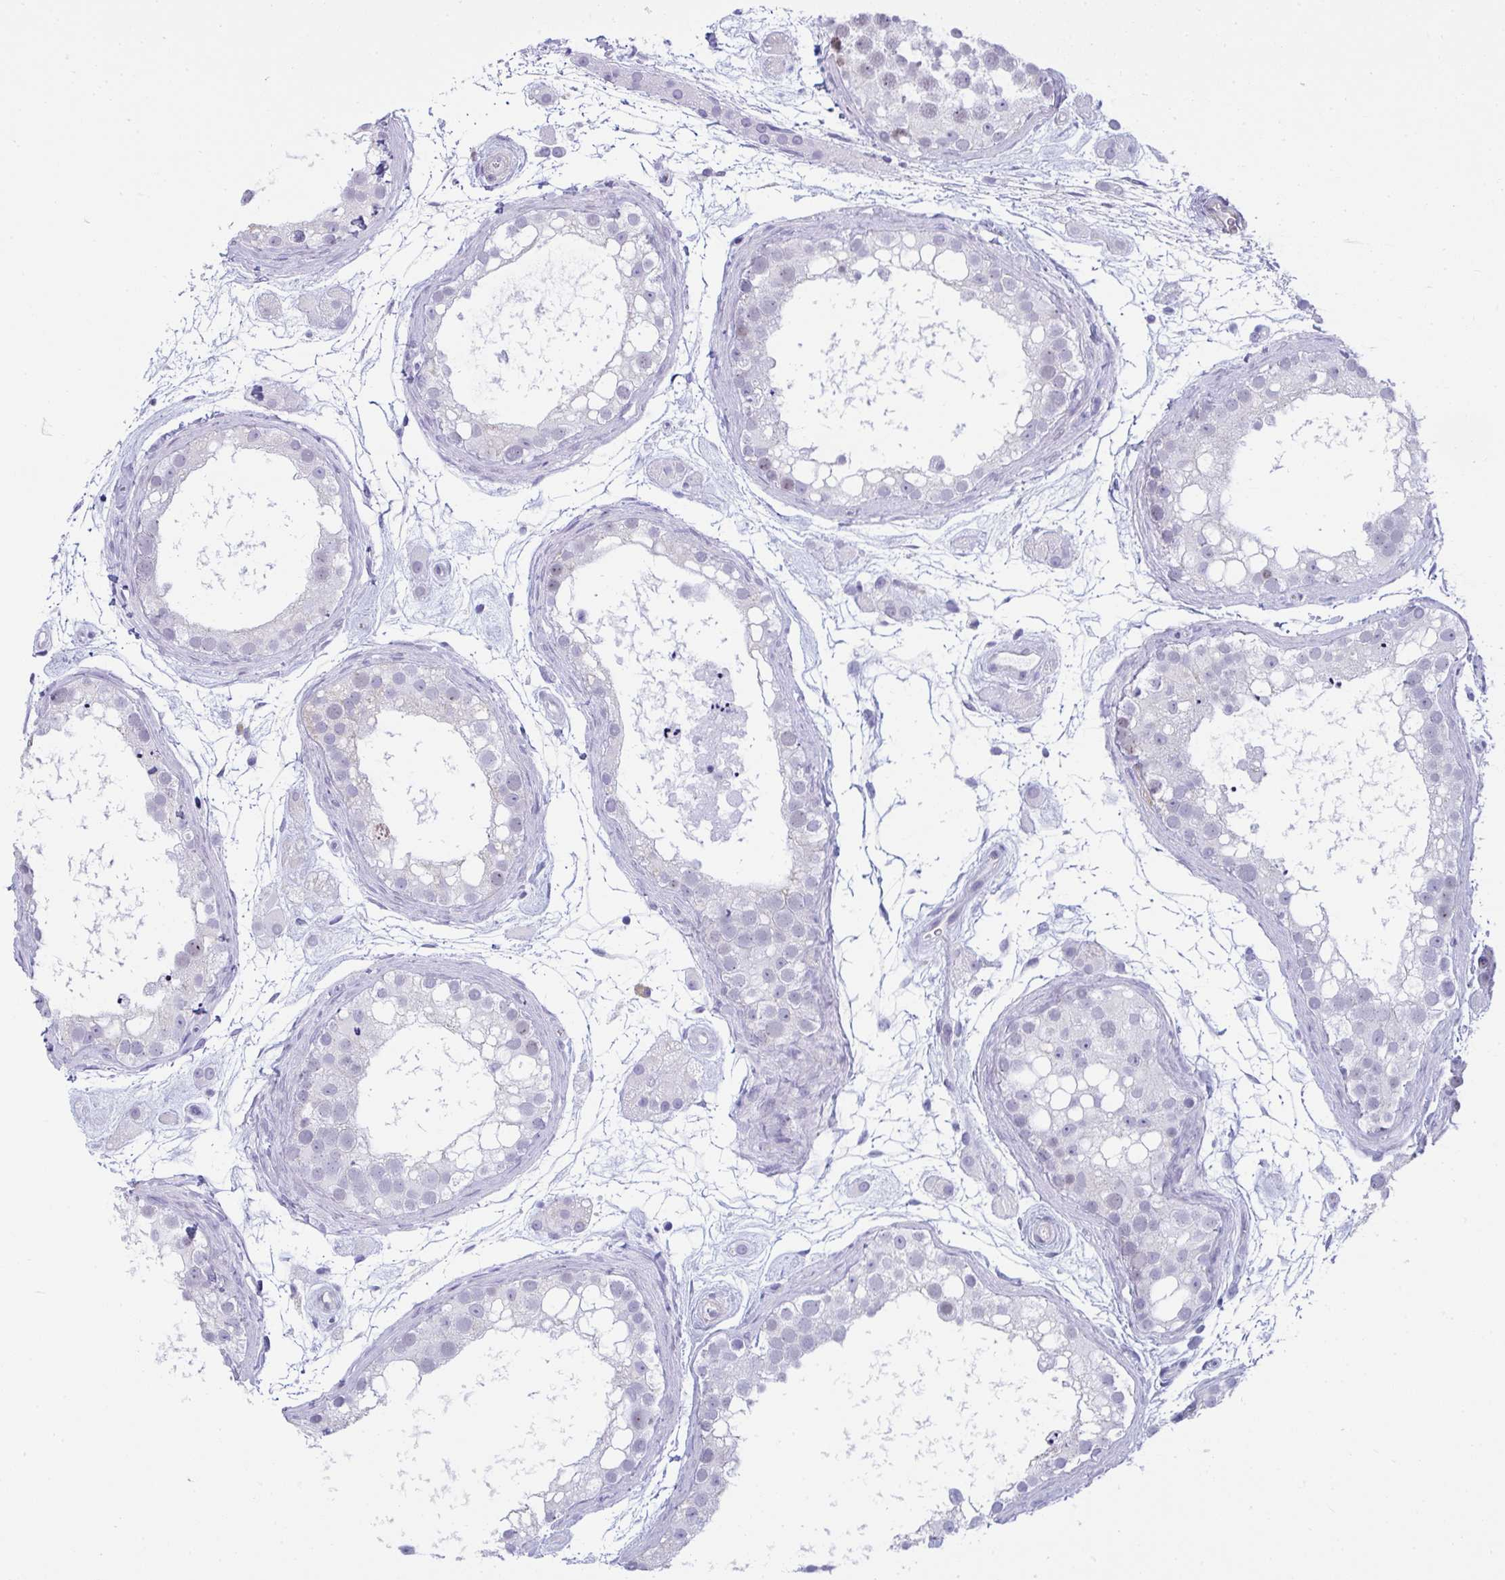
{"staining": {"intensity": "negative", "quantity": "none", "location": "none"}, "tissue": "testis", "cell_type": "Cells in seminiferous ducts", "image_type": "normal", "snomed": [{"axis": "morphology", "description": "Normal tissue, NOS"}, {"axis": "topography", "description": "Testis"}], "caption": "Micrograph shows no significant protein expression in cells in seminiferous ducts of benign testis.", "gene": "SUZ12", "patient": {"sex": "male", "age": 41}}